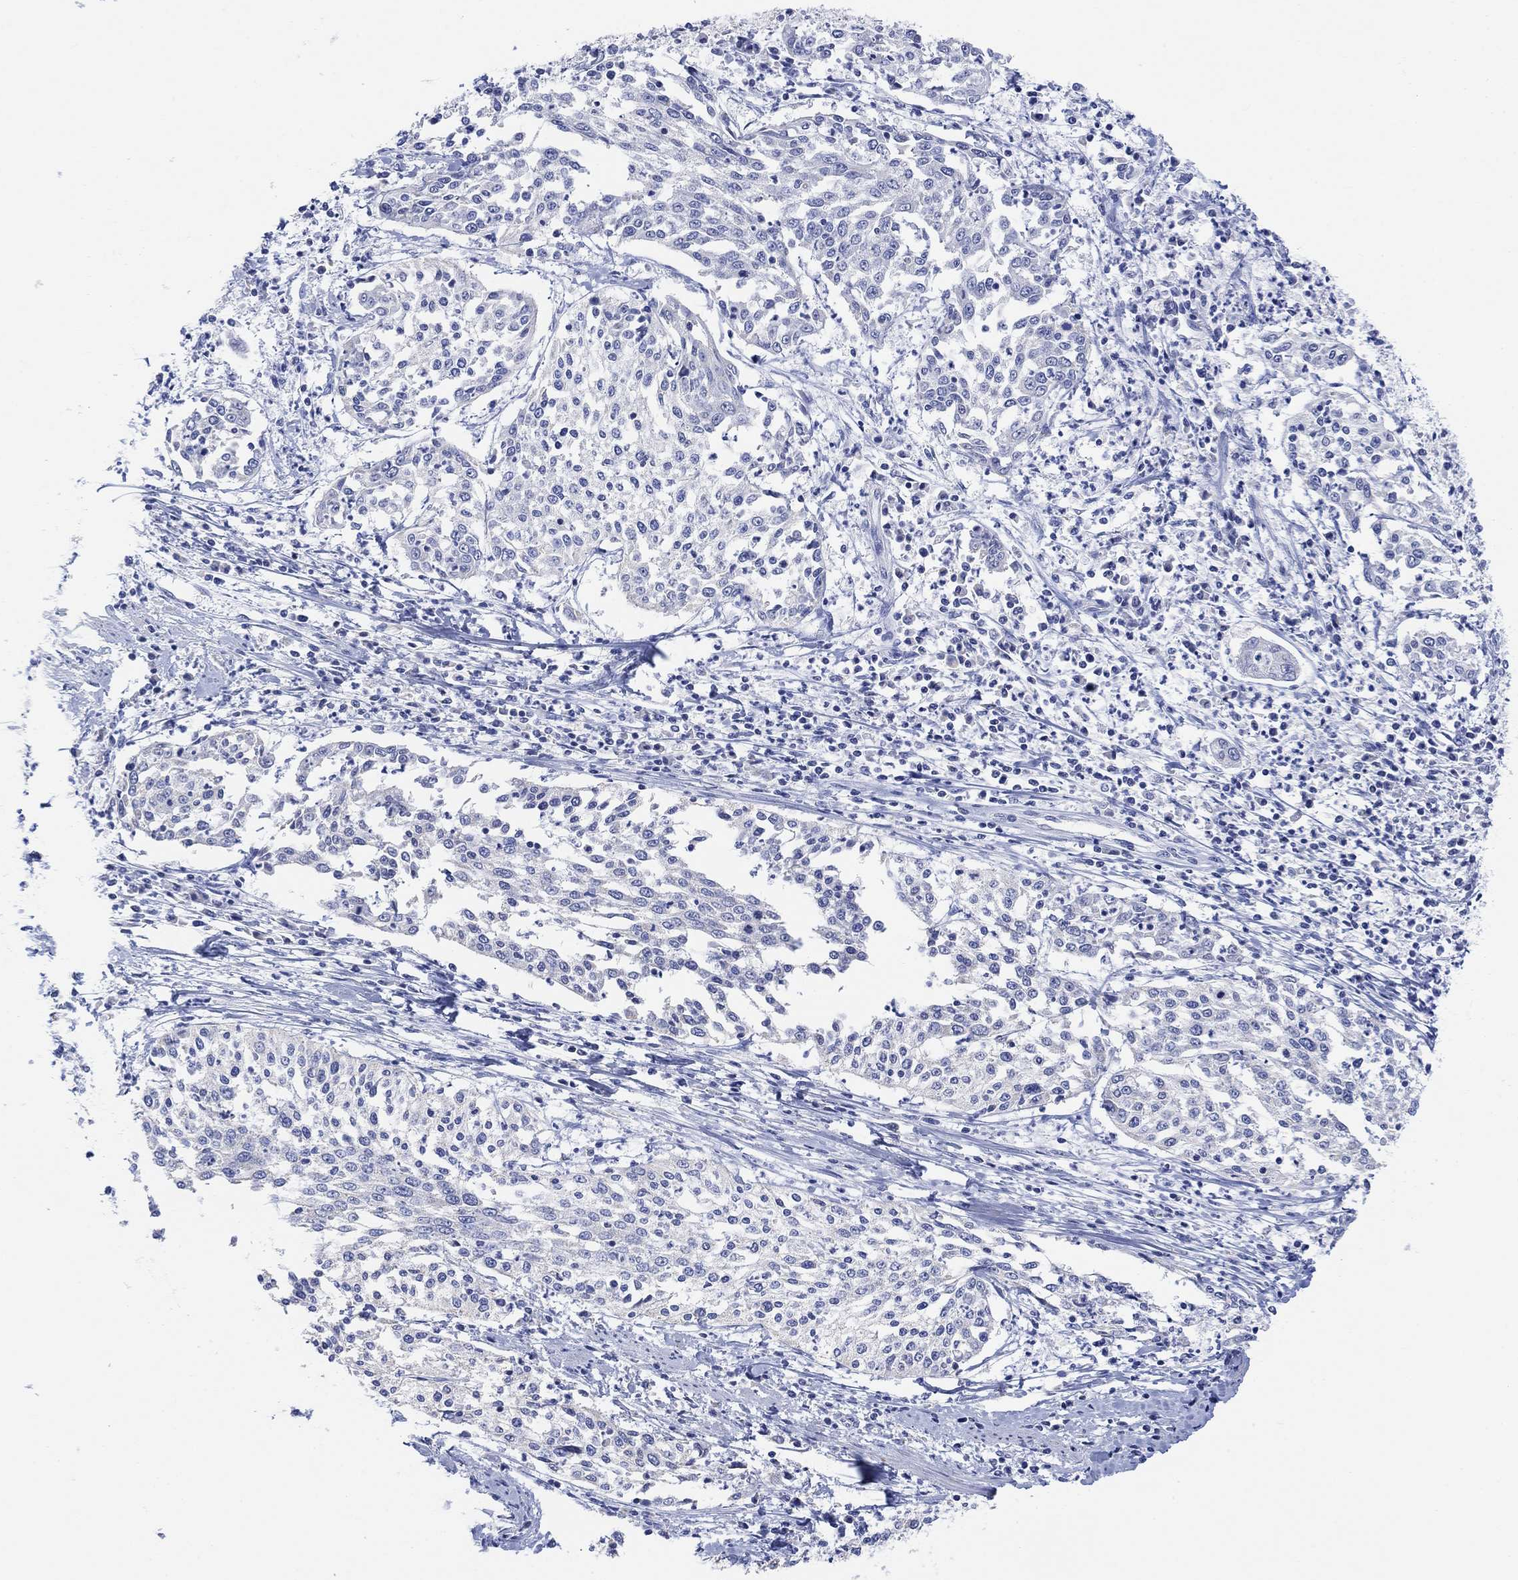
{"staining": {"intensity": "negative", "quantity": "none", "location": "none"}, "tissue": "cervical cancer", "cell_type": "Tumor cells", "image_type": "cancer", "snomed": [{"axis": "morphology", "description": "Squamous cell carcinoma, NOS"}, {"axis": "topography", "description": "Cervix"}], "caption": "An immunohistochemistry histopathology image of squamous cell carcinoma (cervical) is shown. There is no staining in tumor cells of squamous cell carcinoma (cervical). (DAB (3,3'-diaminobenzidine) immunohistochemistry with hematoxylin counter stain).", "gene": "SYT12", "patient": {"sex": "female", "age": 41}}